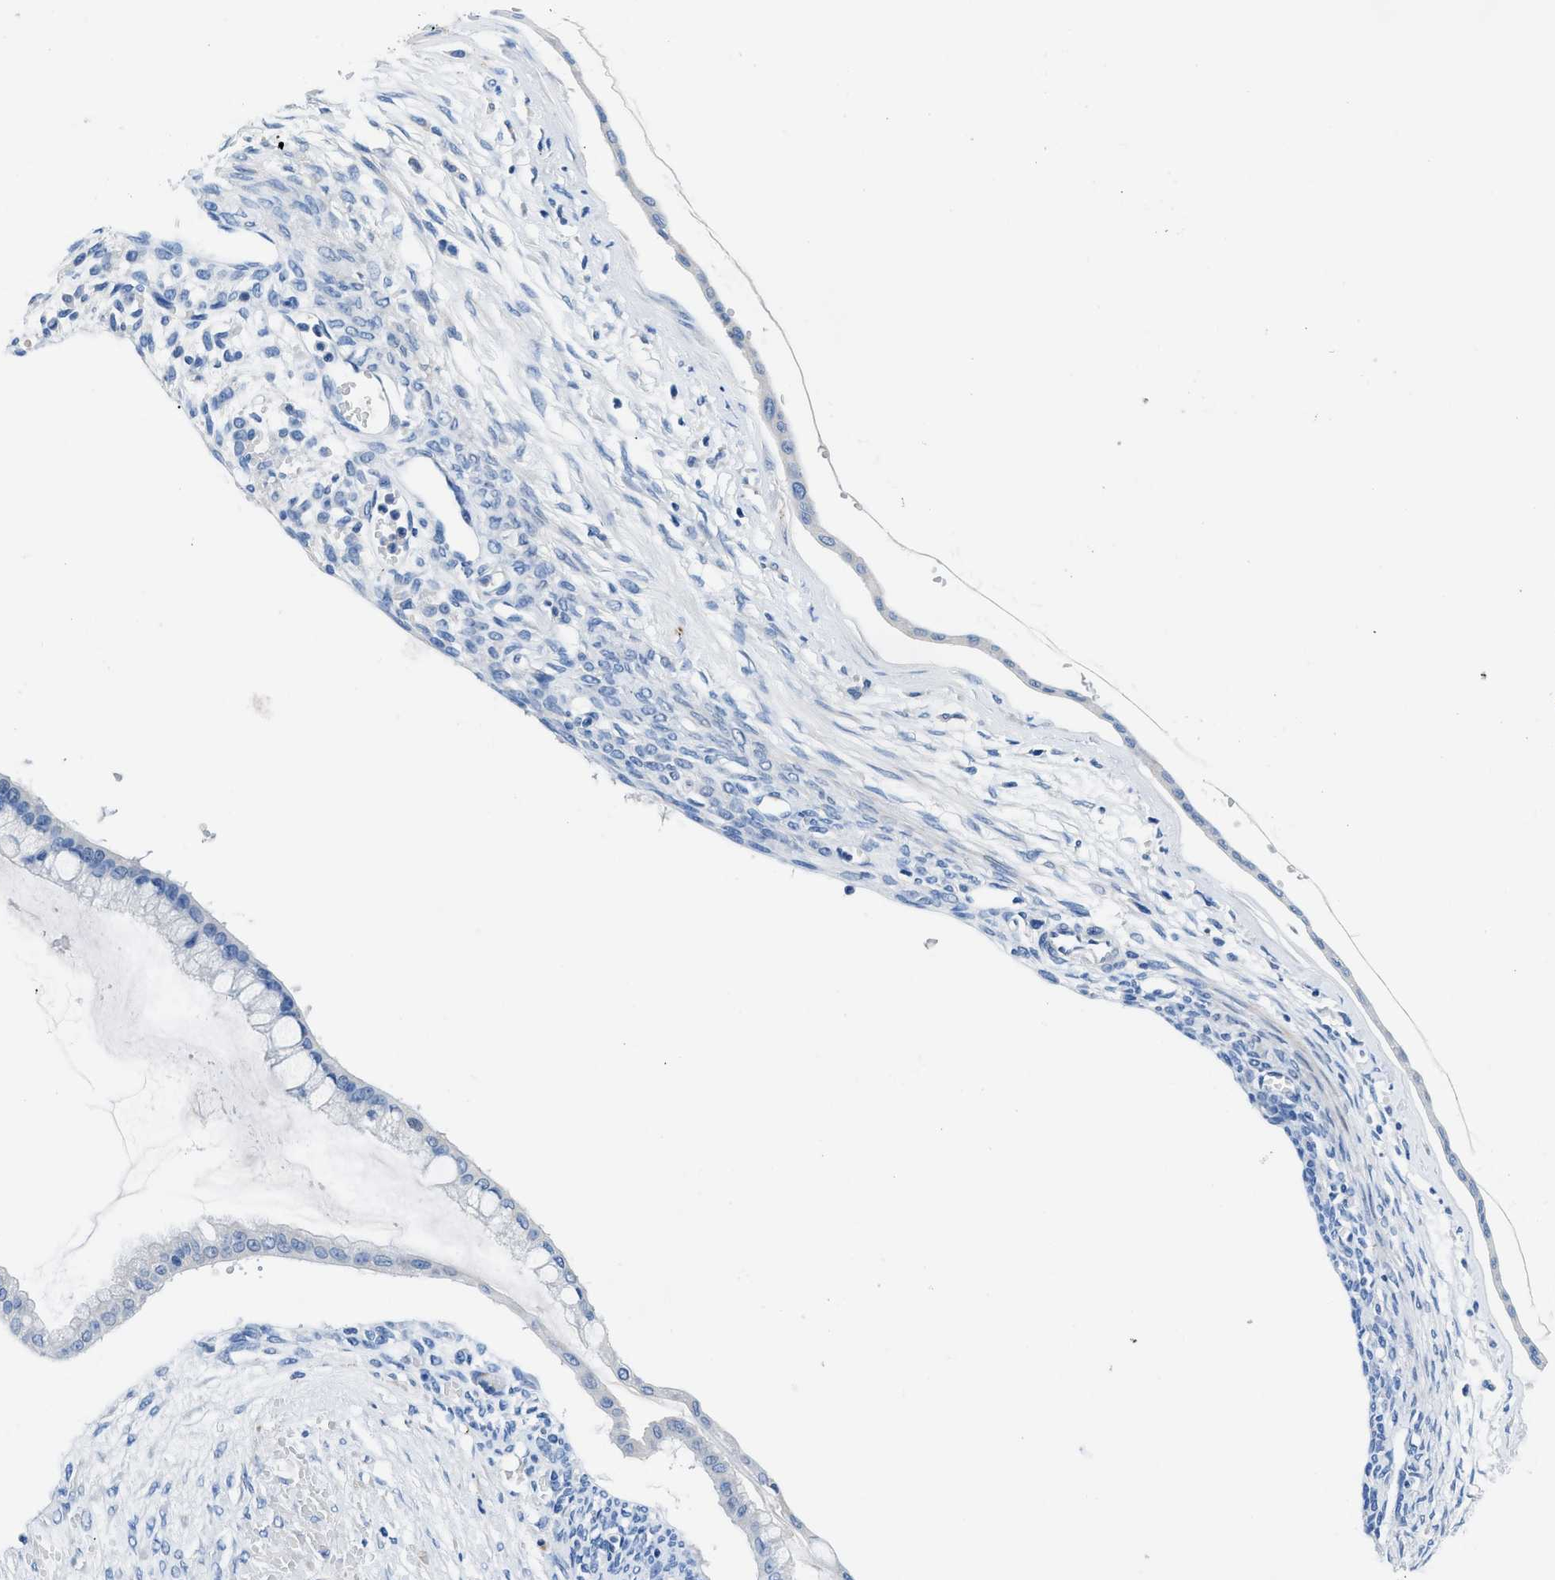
{"staining": {"intensity": "negative", "quantity": "none", "location": "none"}, "tissue": "ovarian cancer", "cell_type": "Tumor cells", "image_type": "cancer", "snomed": [{"axis": "morphology", "description": "Cystadenocarcinoma, mucinous, NOS"}, {"axis": "topography", "description": "Ovary"}], "caption": "Tumor cells show no significant protein staining in mucinous cystadenocarcinoma (ovarian).", "gene": "SLC10A6", "patient": {"sex": "female", "age": 73}}